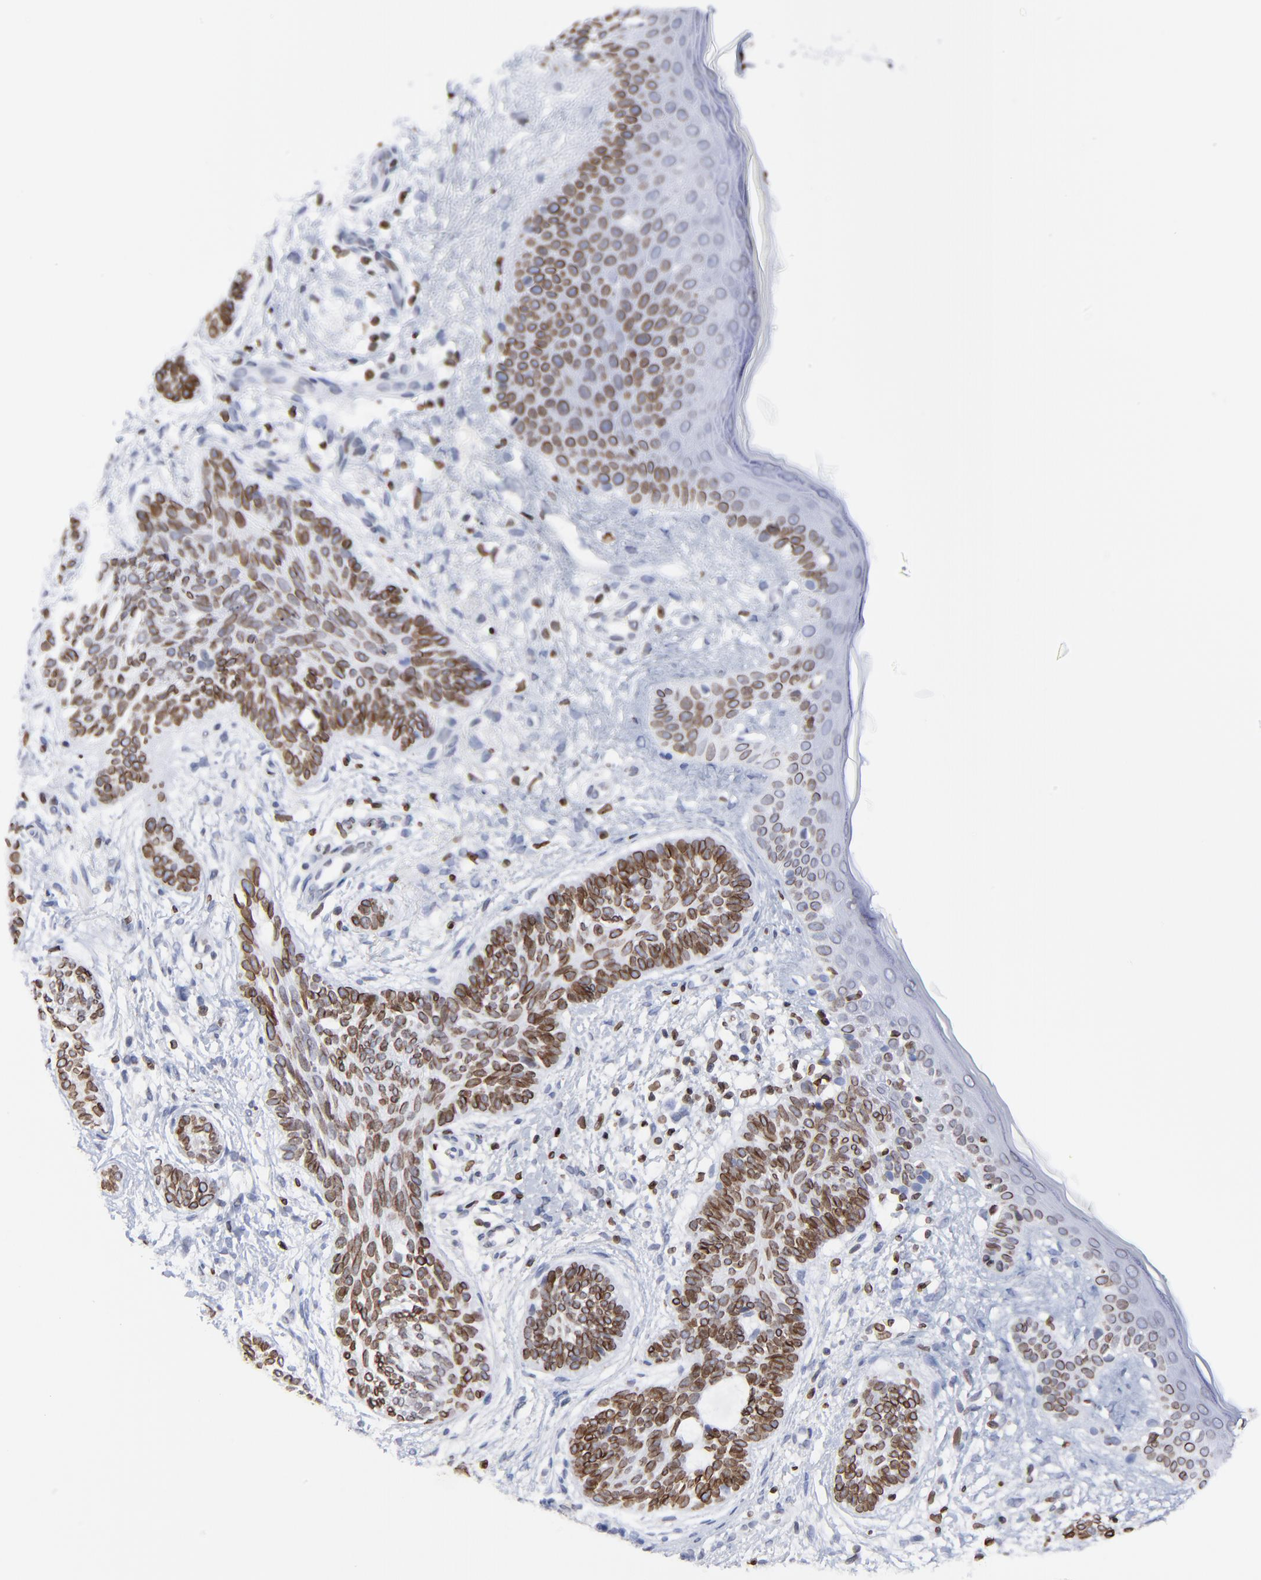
{"staining": {"intensity": "strong", "quantity": ">75%", "location": "cytoplasmic/membranous,nuclear"}, "tissue": "skin cancer", "cell_type": "Tumor cells", "image_type": "cancer", "snomed": [{"axis": "morphology", "description": "Normal tissue, NOS"}, {"axis": "morphology", "description": "Basal cell carcinoma"}, {"axis": "topography", "description": "Skin"}], "caption": "Immunohistochemical staining of skin cancer reveals high levels of strong cytoplasmic/membranous and nuclear expression in about >75% of tumor cells.", "gene": "THAP7", "patient": {"sex": "male", "age": 63}}